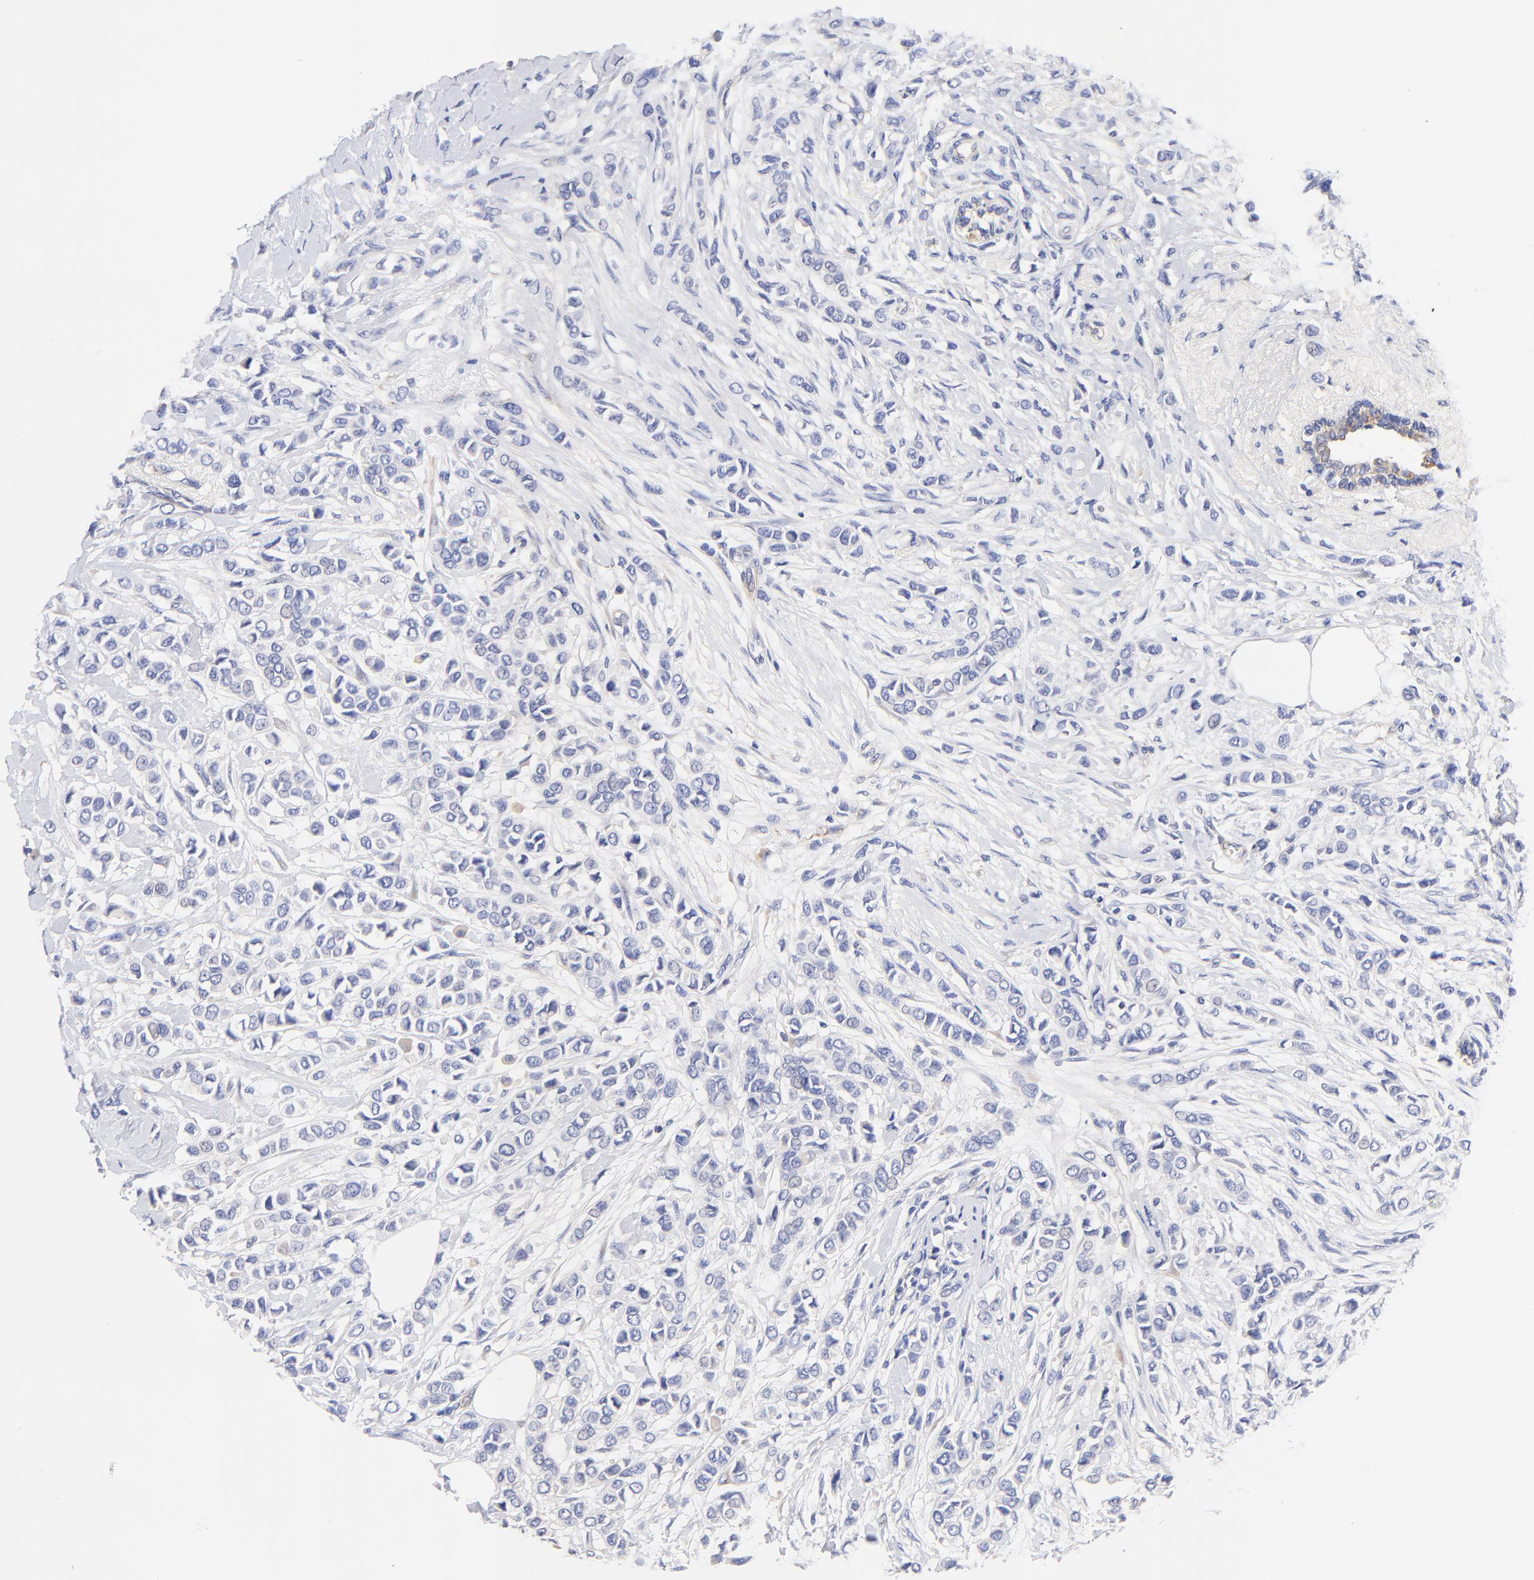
{"staining": {"intensity": "negative", "quantity": "none", "location": "none"}, "tissue": "breast cancer", "cell_type": "Tumor cells", "image_type": "cancer", "snomed": [{"axis": "morphology", "description": "Lobular carcinoma"}, {"axis": "topography", "description": "Breast"}], "caption": "Immunohistochemistry (IHC) of human breast cancer reveals no staining in tumor cells.", "gene": "HS3ST1", "patient": {"sex": "female", "age": 51}}